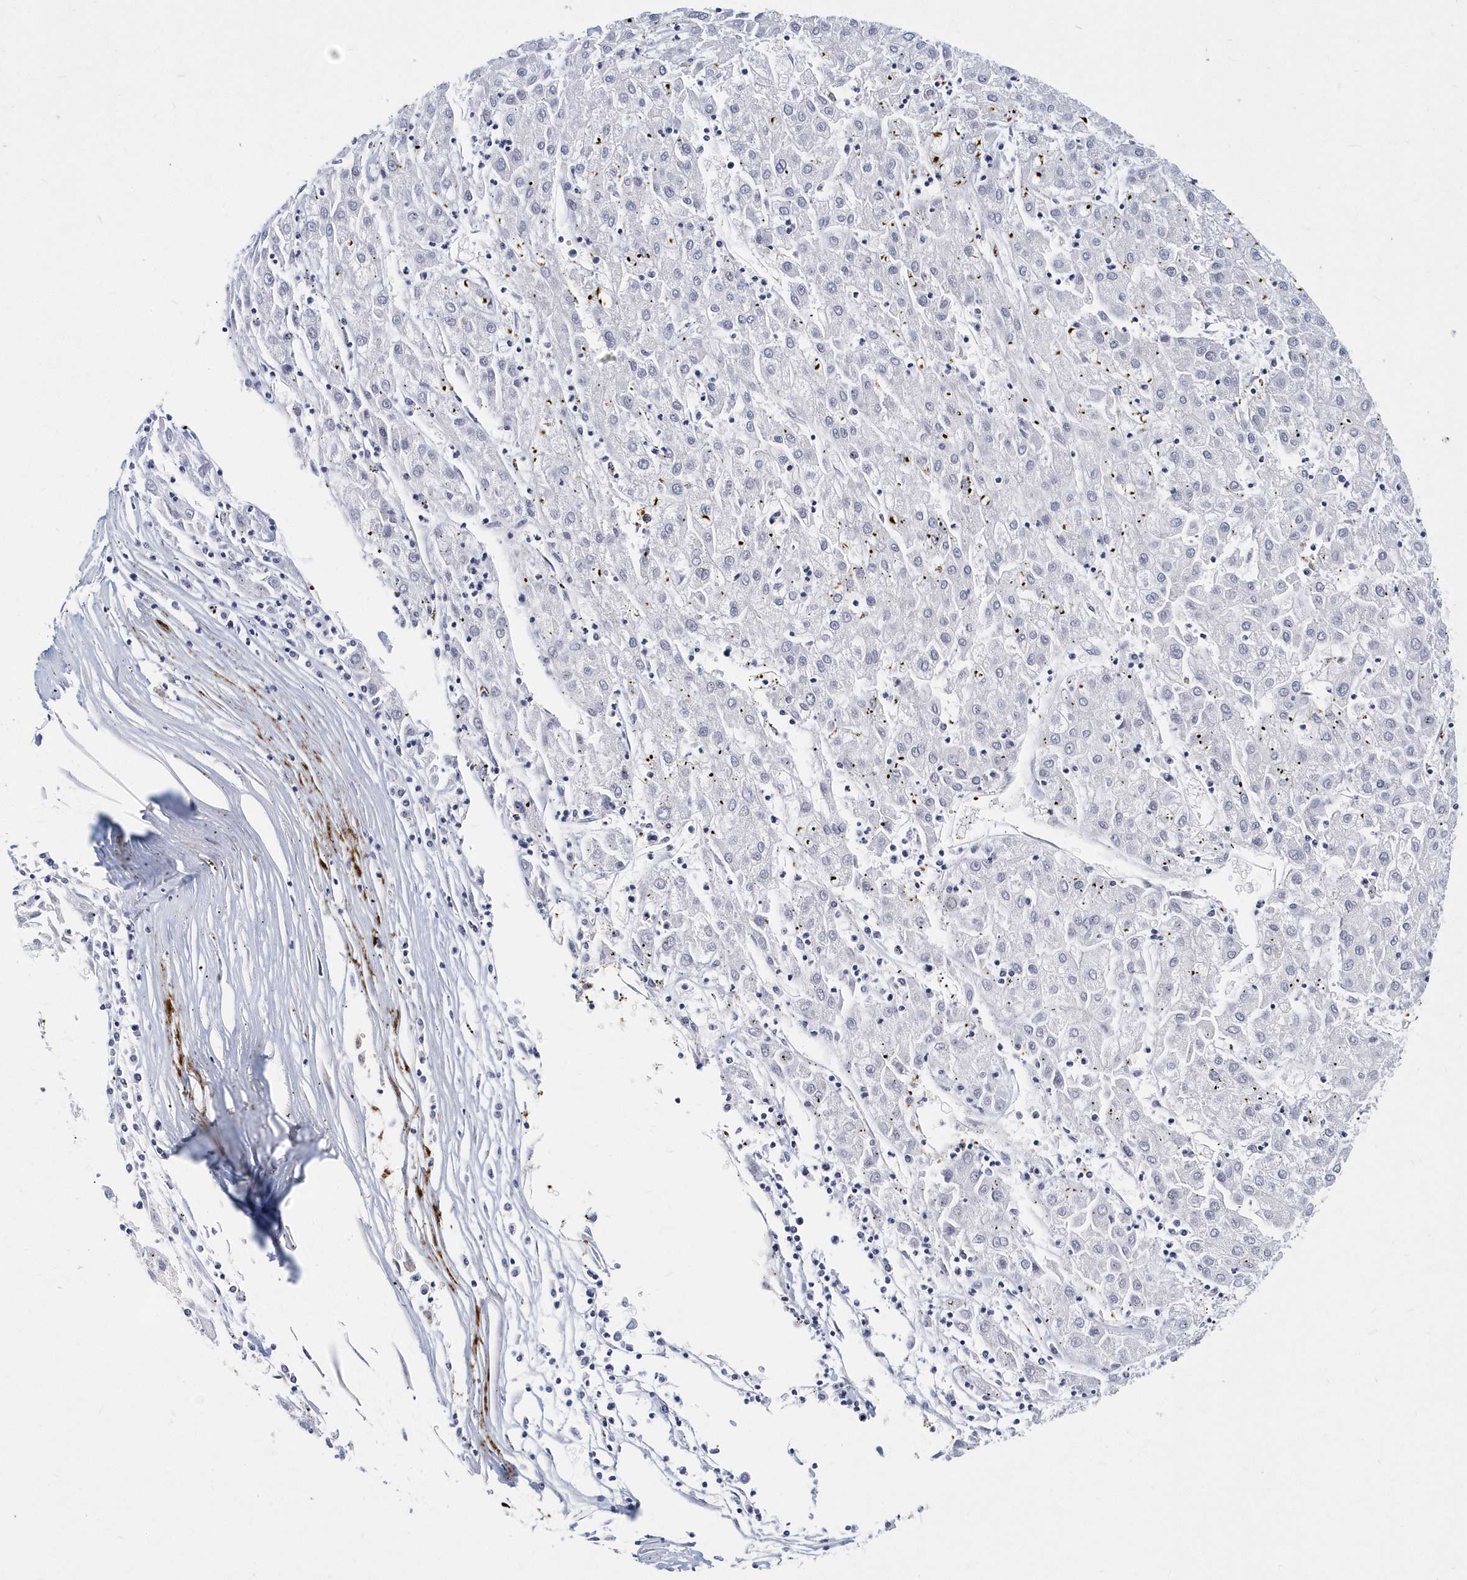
{"staining": {"intensity": "negative", "quantity": "none", "location": "none"}, "tissue": "liver cancer", "cell_type": "Tumor cells", "image_type": "cancer", "snomed": [{"axis": "morphology", "description": "Carcinoma, Hepatocellular, NOS"}, {"axis": "topography", "description": "Liver"}], "caption": "A micrograph of liver cancer (hepatocellular carcinoma) stained for a protein demonstrates no brown staining in tumor cells.", "gene": "ITGA2B", "patient": {"sex": "male", "age": 72}}